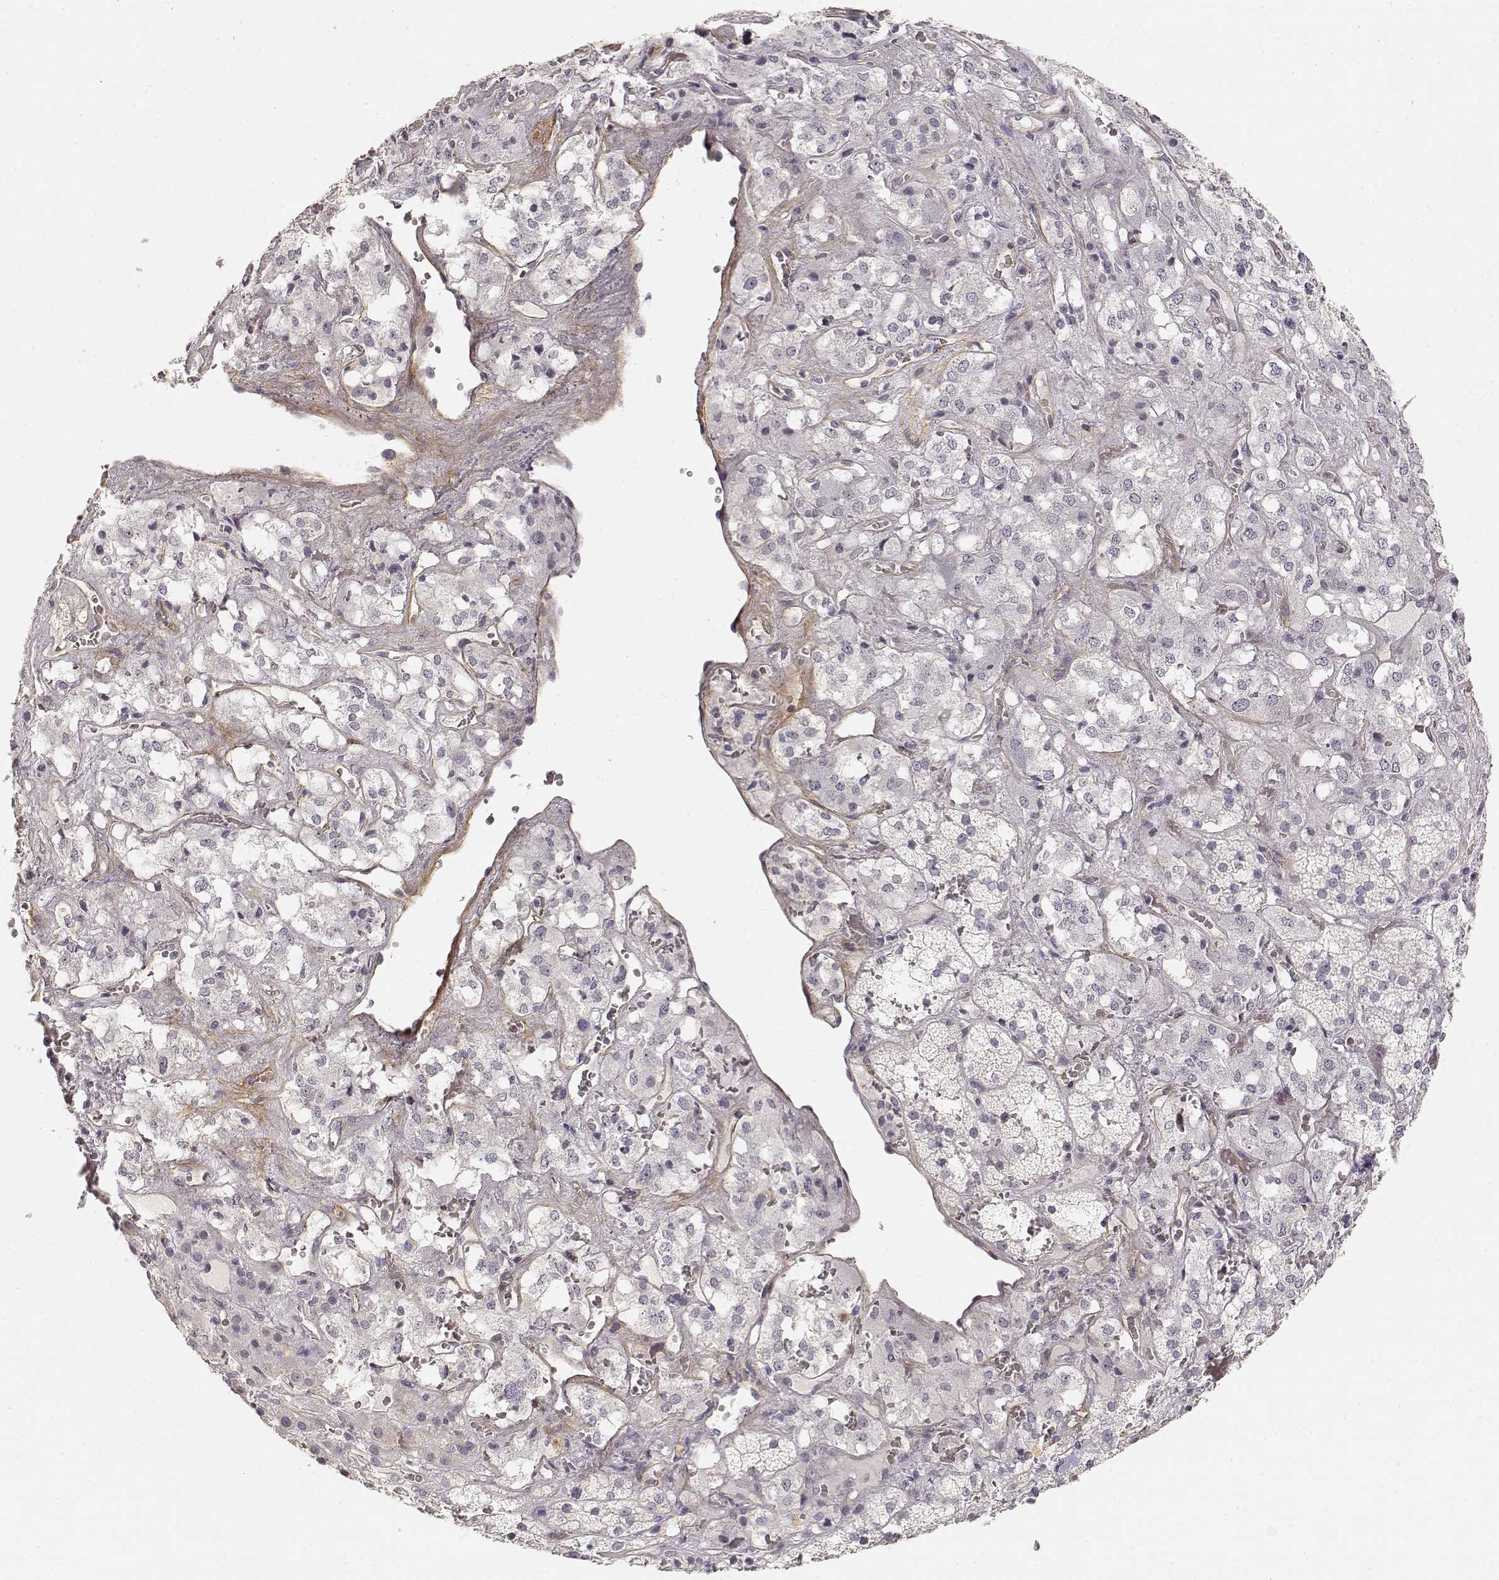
{"staining": {"intensity": "negative", "quantity": "none", "location": "none"}, "tissue": "adrenal gland", "cell_type": "Glandular cells", "image_type": "normal", "snomed": [{"axis": "morphology", "description": "Normal tissue, NOS"}, {"axis": "topography", "description": "Adrenal gland"}], "caption": "An image of adrenal gland stained for a protein exhibits no brown staining in glandular cells. Nuclei are stained in blue.", "gene": "LAMA4", "patient": {"sex": "male", "age": 57}}